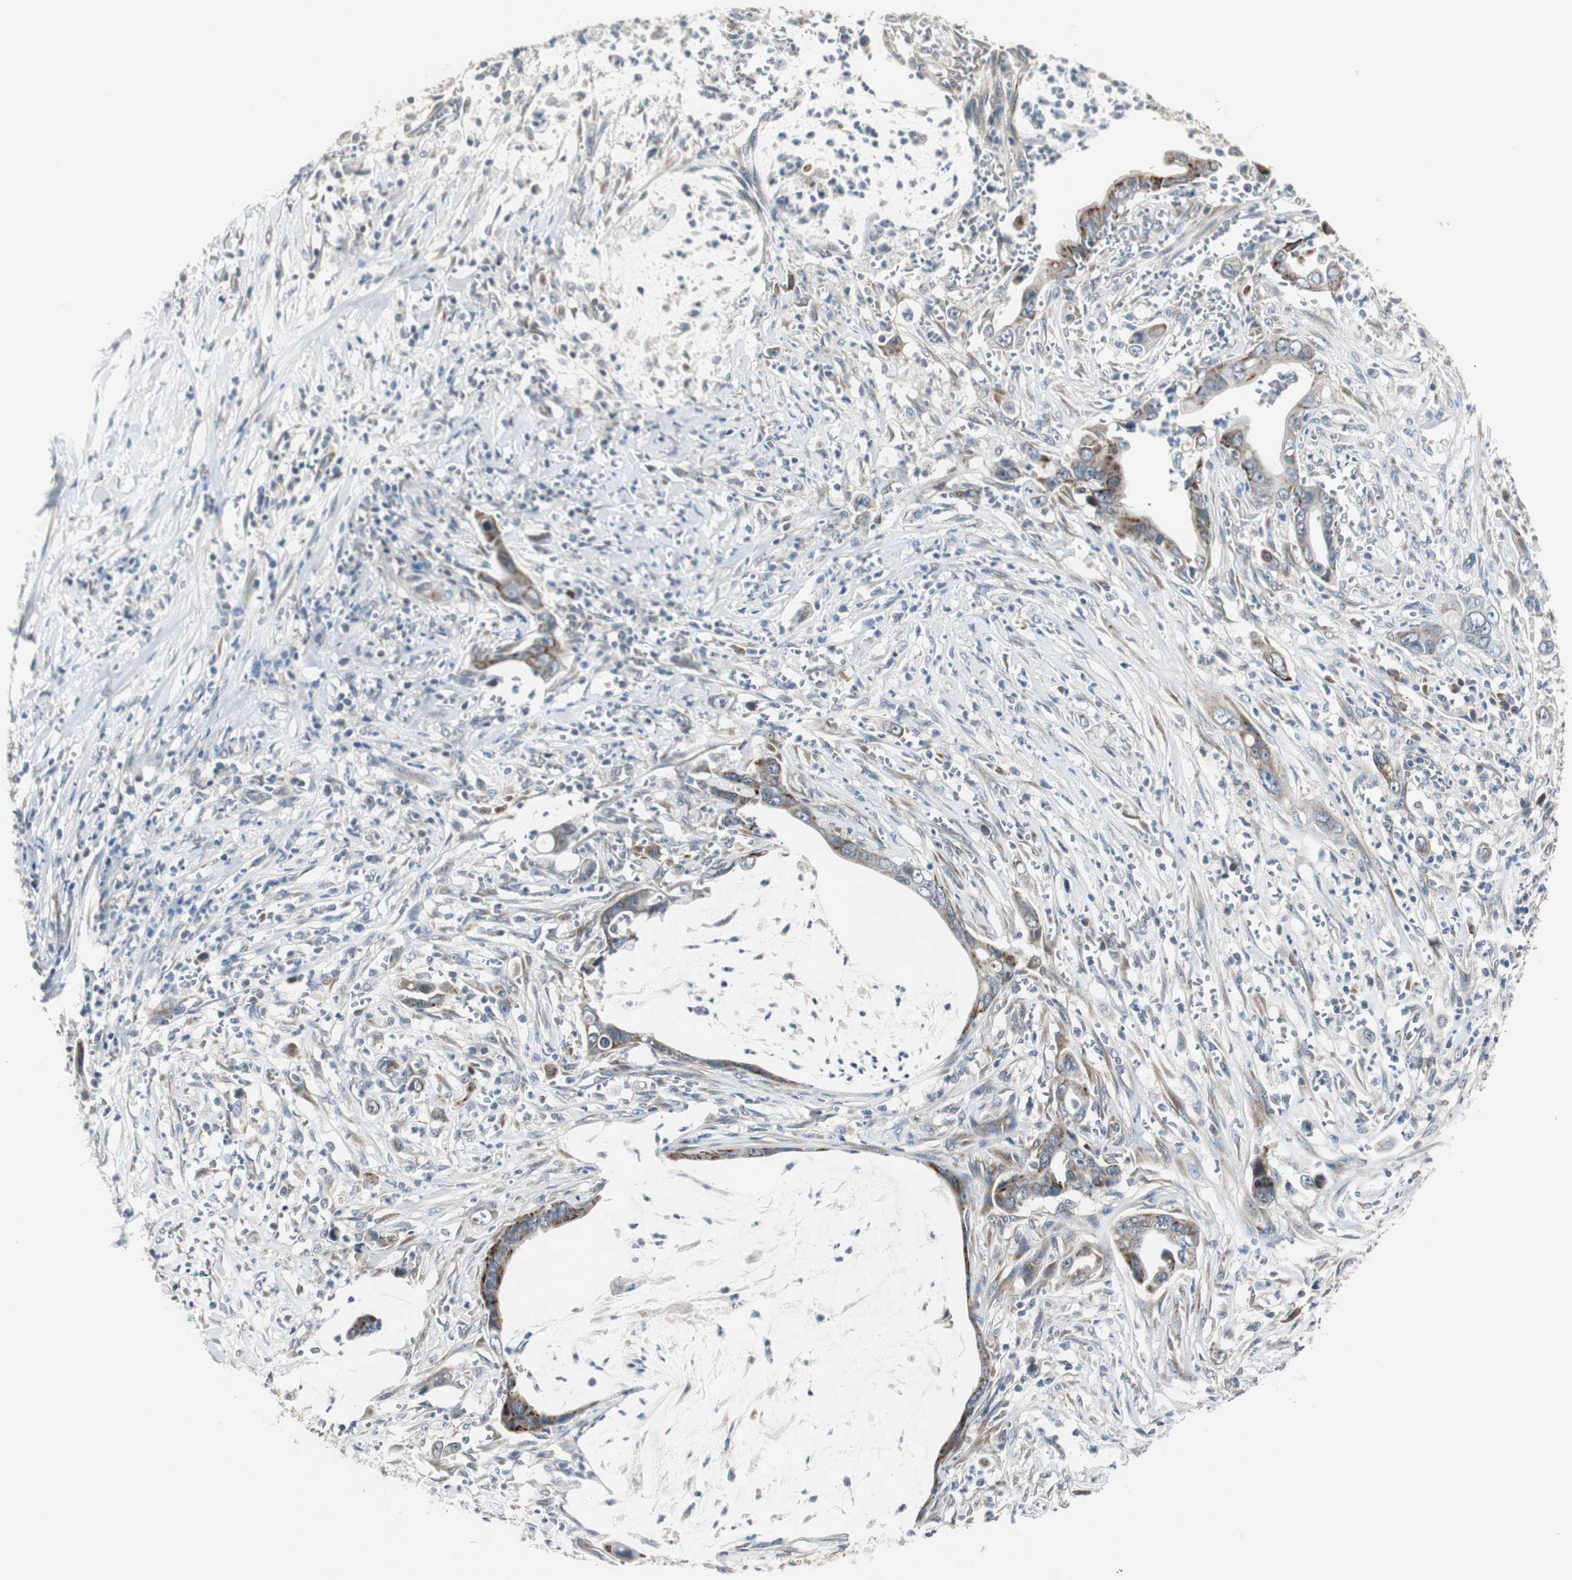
{"staining": {"intensity": "moderate", "quantity": "25%-75%", "location": "cytoplasmic/membranous"}, "tissue": "pancreatic cancer", "cell_type": "Tumor cells", "image_type": "cancer", "snomed": [{"axis": "morphology", "description": "Adenocarcinoma, NOS"}, {"axis": "topography", "description": "Pancreas"}], "caption": "High-magnification brightfield microscopy of pancreatic cancer (adenocarcinoma) stained with DAB (3,3'-diaminobenzidine) (brown) and counterstained with hematoxylin (blue). tumor cells exhibit moderate cytoplasmic/membranous positivity is present in about25%-75% of cells.", "gene": "MYT1", "patient": {"sex": "male", "age": 59}}